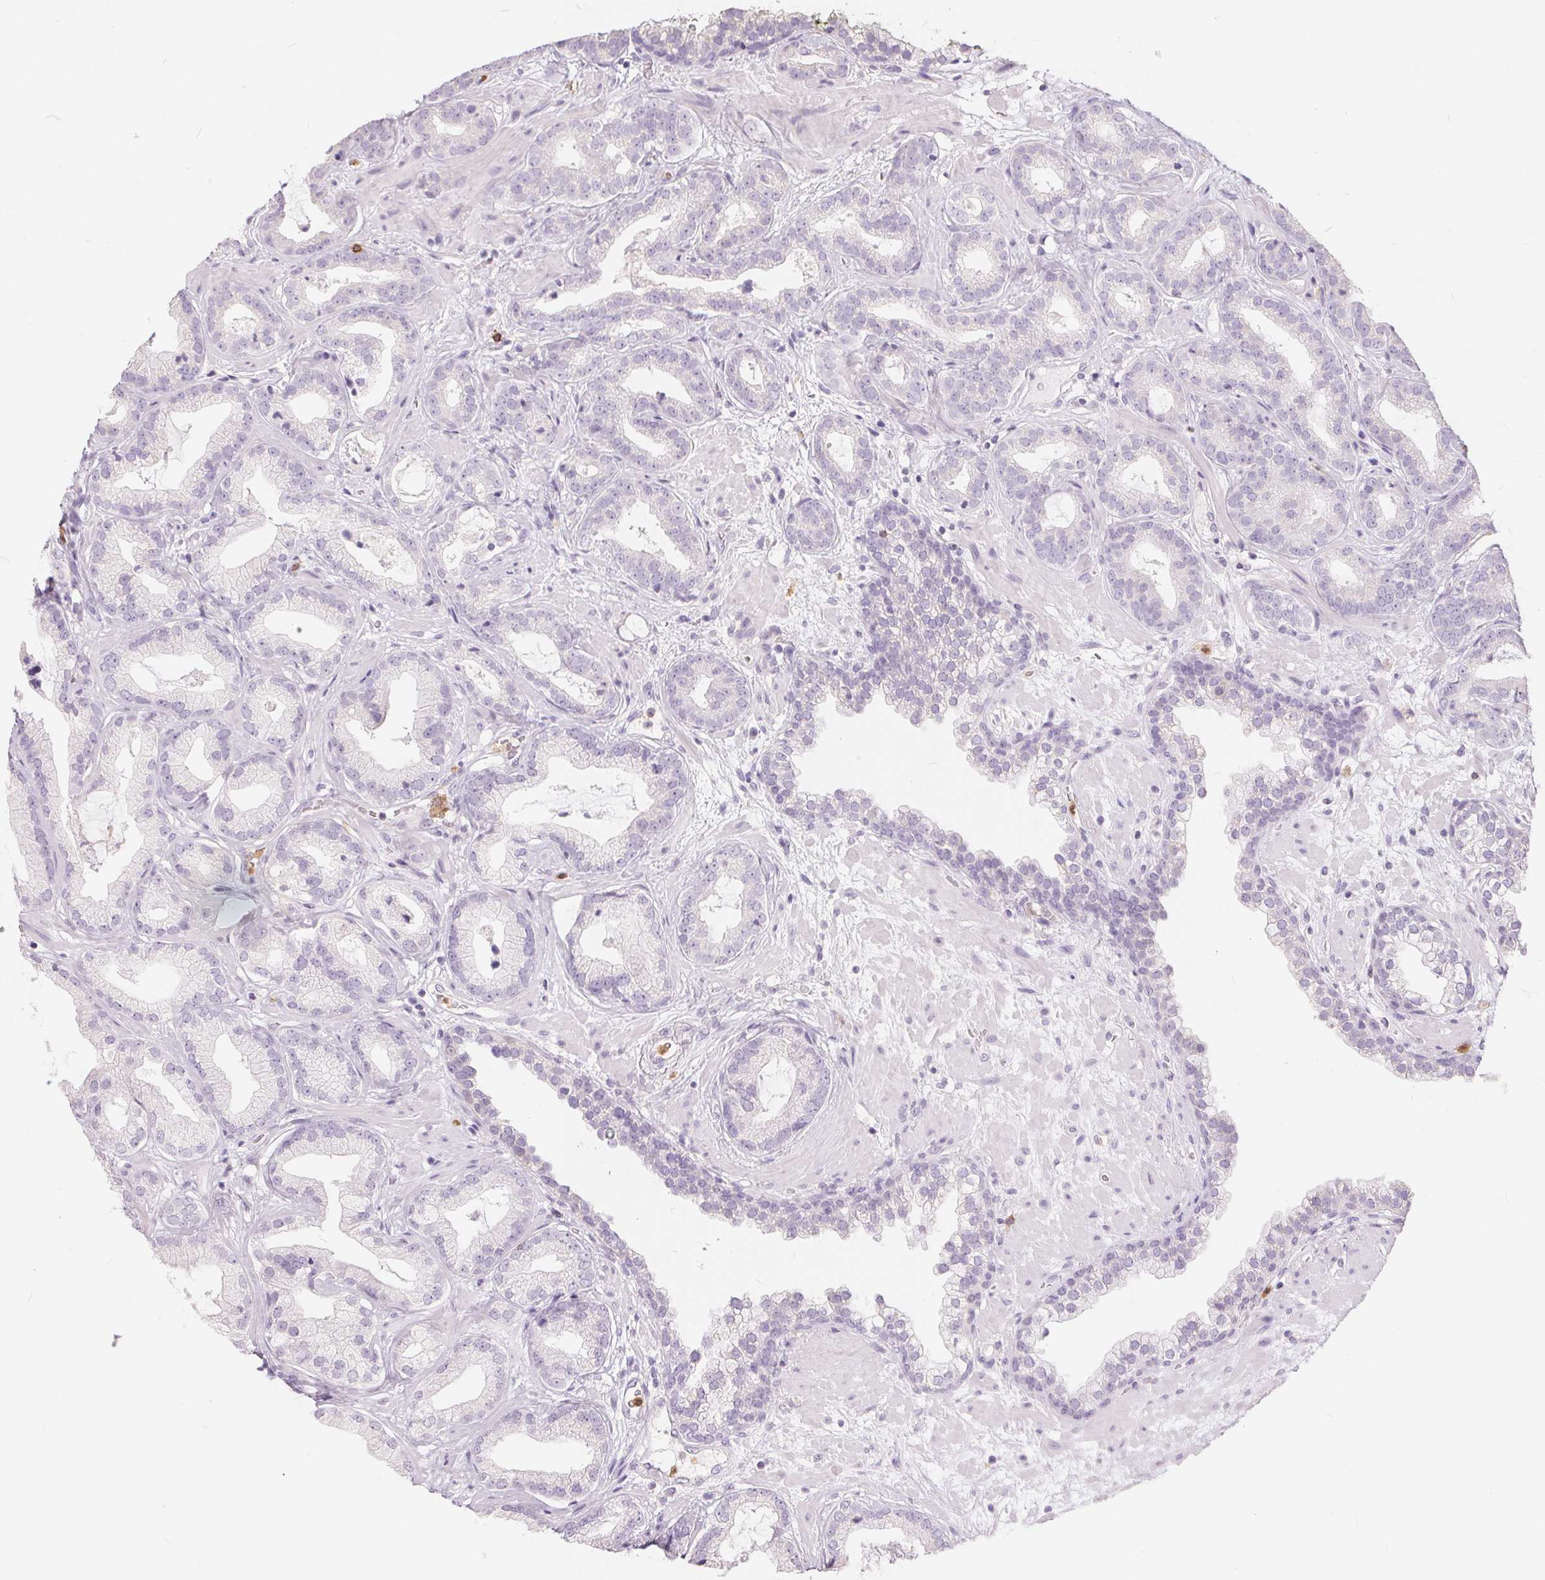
{"staining": {"intensity": "negative", "quantity": "none", "location": "none"}, "tissue": "prostate cancer", "cell_type": "Tumor cells", "image_type": "cancer", "snomed": [{"axis": "morphology", "description": "Adenocarcinoma, Low grade"}, {"axis": "topography", "description": "Prostate"}], "caption": "DAB immunohistochemical staining of adenocarcinoma (low-grade) (prostate) displays no significant positivity in tumor cells. Nuclei are stained in blue.", "gene": "SERPINB1", "patient": {"sex": "male", "age": 62}}